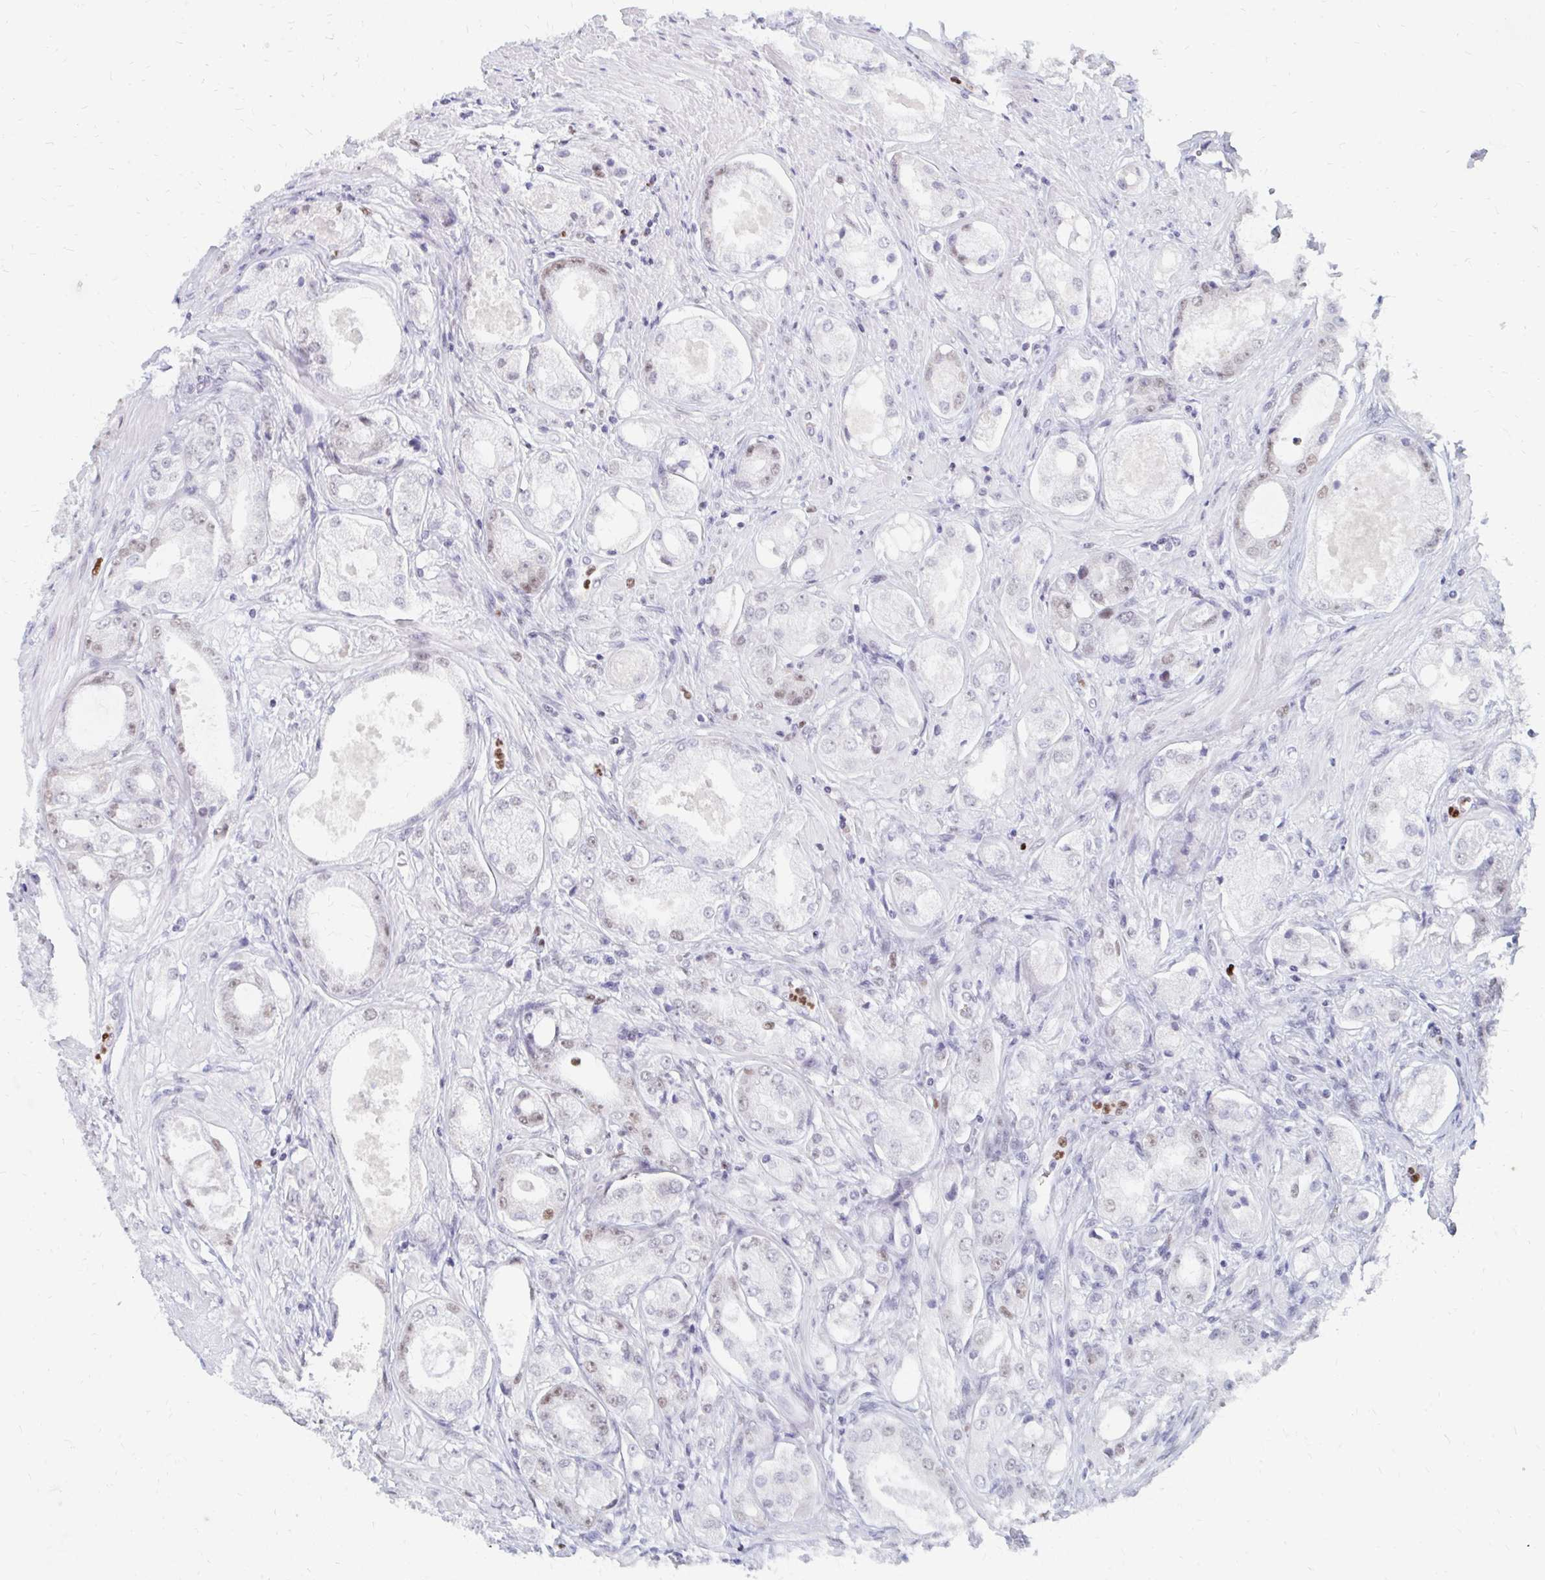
{"staining": {"intensity": "weak", "quantity": "<25%", "location": "nuclear"}, "tissue": "prostate cancer", "cell_type": "Tumor cells", "image_type": "cancer", "snomed": [{"axis": "morphology", "description": "Adenocarcinoma, Low grade"}, {"axis": "topography", "description": "Prostate"}], "caption": "Photomicrograph shows no significant protein expression in tumor cells of low-grade adenocarcinoma (prostate).", "gene": "PLK3", "patient": {"sex": "male", "age": 68}}